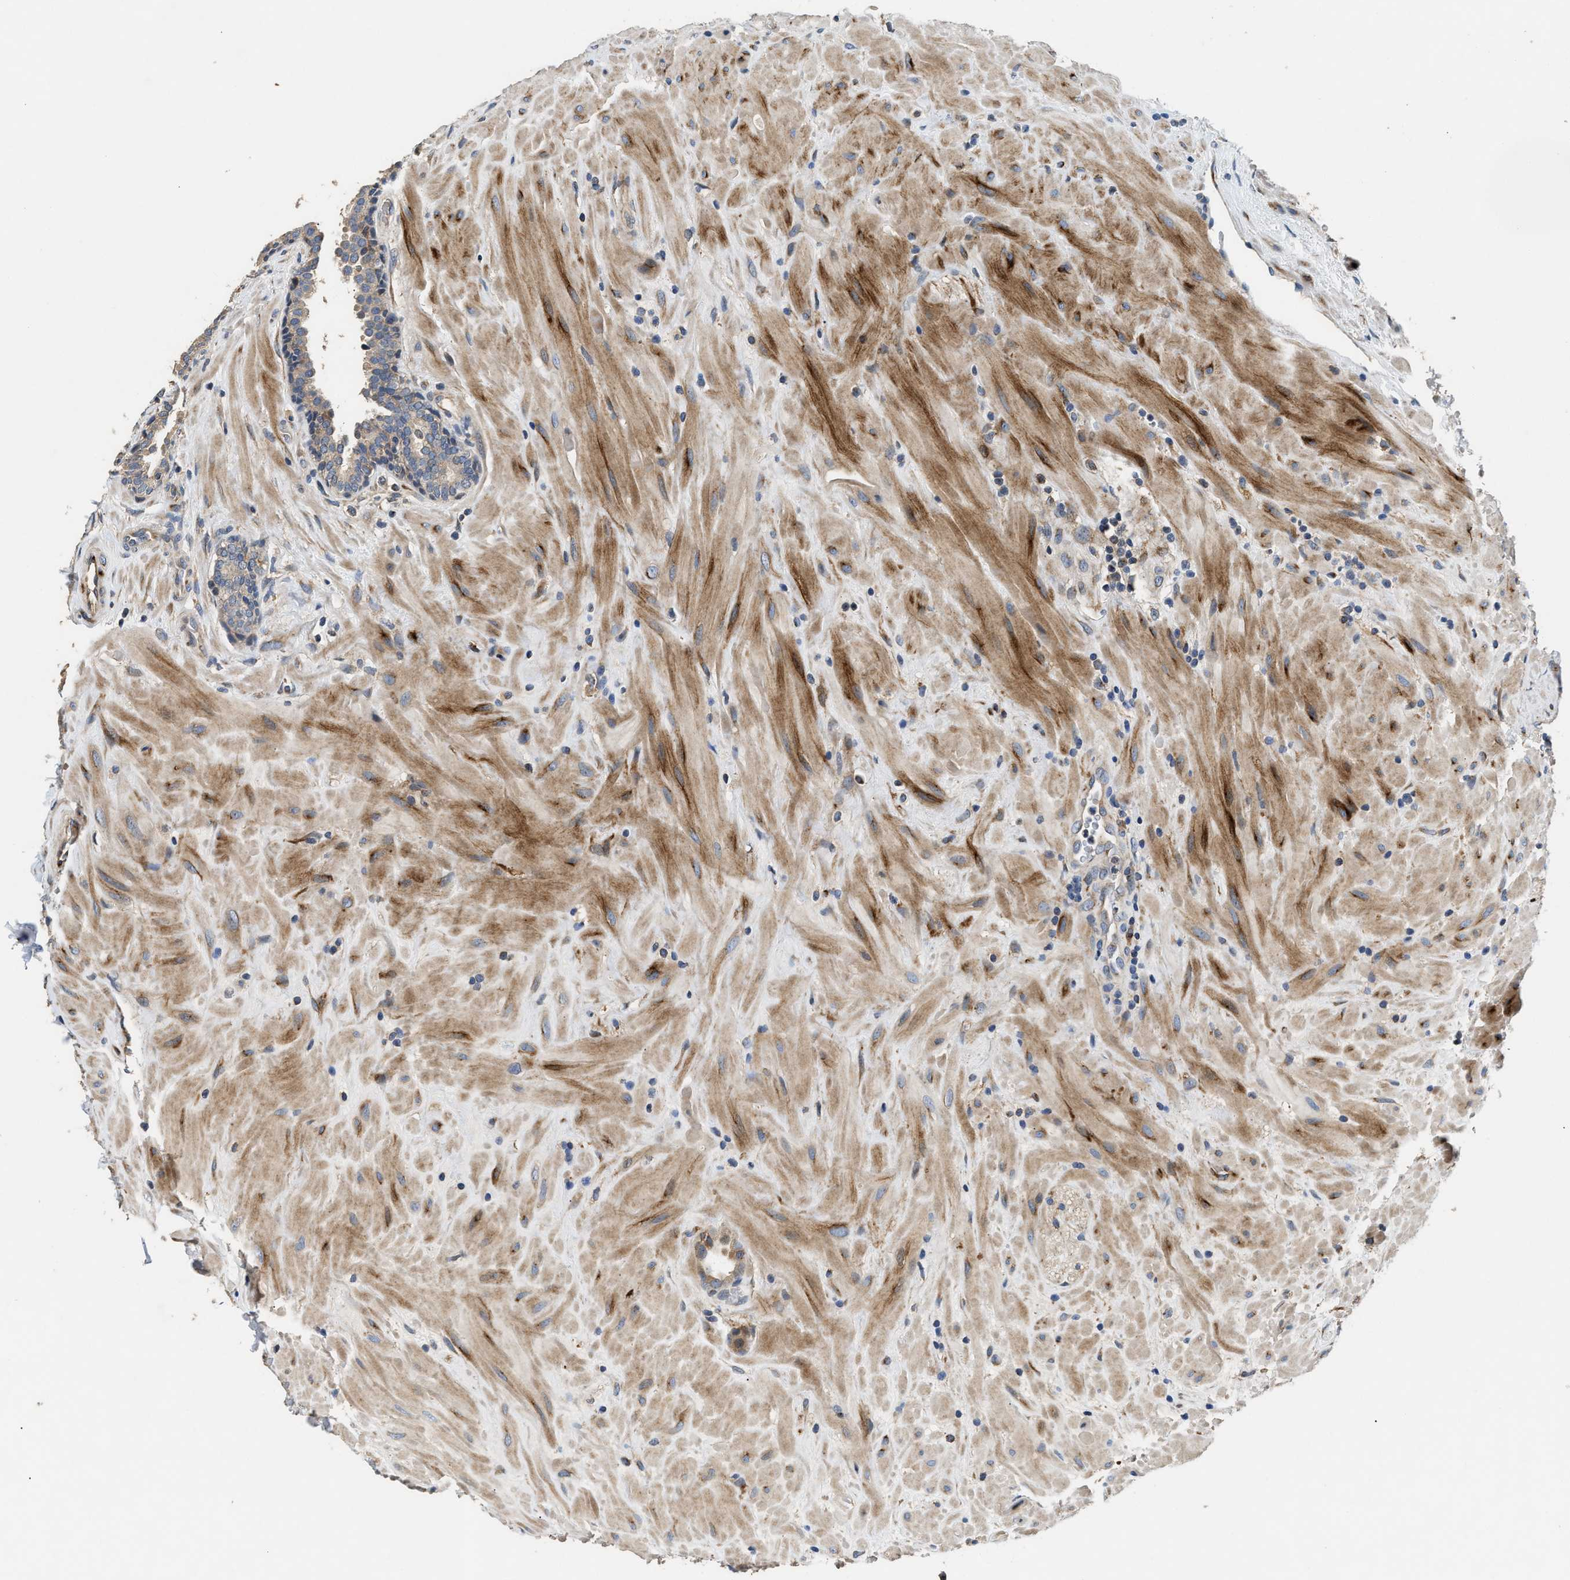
{"staining": {"intensity": "negative", "quantity": "none", "location": "none"}, "tissue": "prostate", "cell_type": "Glandular cells", "image_type": "normal", "snomed": [{"axis": "morphology", "description": "Normal tissue, NOS"}, {"axis": "topography", "description": "Prostate"}], "caption": "This histopathology image is of benign prostate stained with IHC to label a protein in brown with the nuclei are counter-stained blue. There is no staining in glandular cells. Brightfield microscopy of IHC stained with DAB (brown) and hematoxylin (blue), captured at high magnification.", "gene": "IL17RC", "patient": {"sex": "male", "age": 51}}